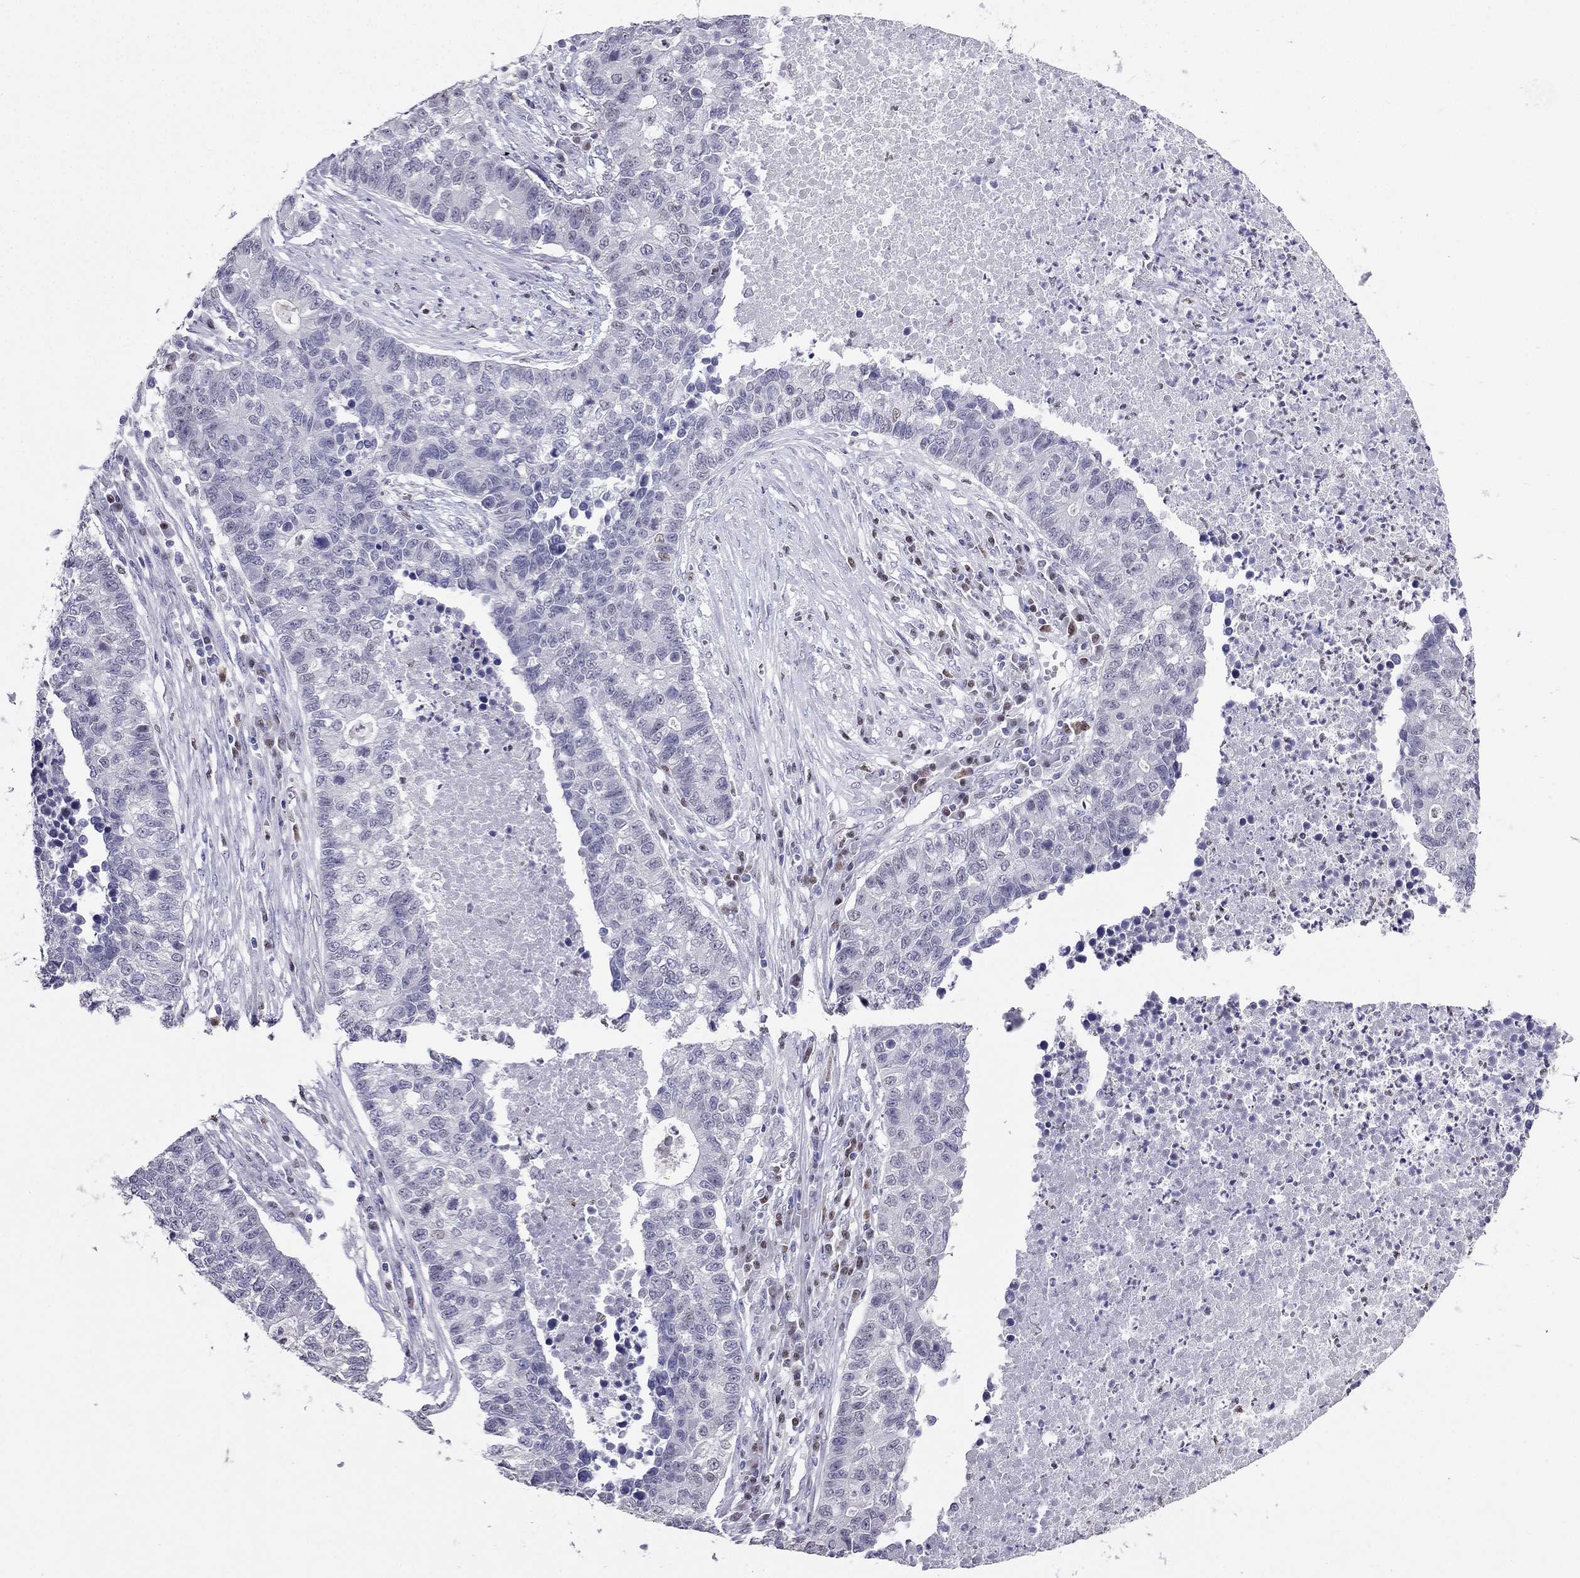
{"staining": {"intensity": "negative", "quantity": "none", "location": "none"}, "tissue": "lung cancer", "cell_type": "Tumor cells", "image_type": "cancer", "snomed": [{"axis": "morphology", "description": "Adenocarcinoma, NOS"}, {"axis": "topography", "description": "Lung"}], "caption": "IHC image of neoplastic tissue: adenocarcinoma (lung) stained with DAB (3,3'-diaminobenzidine) displays no significant protein expression in tumor cells.", "gene": "ARID3A", "patient": {"sex": "male", "age": 57}}